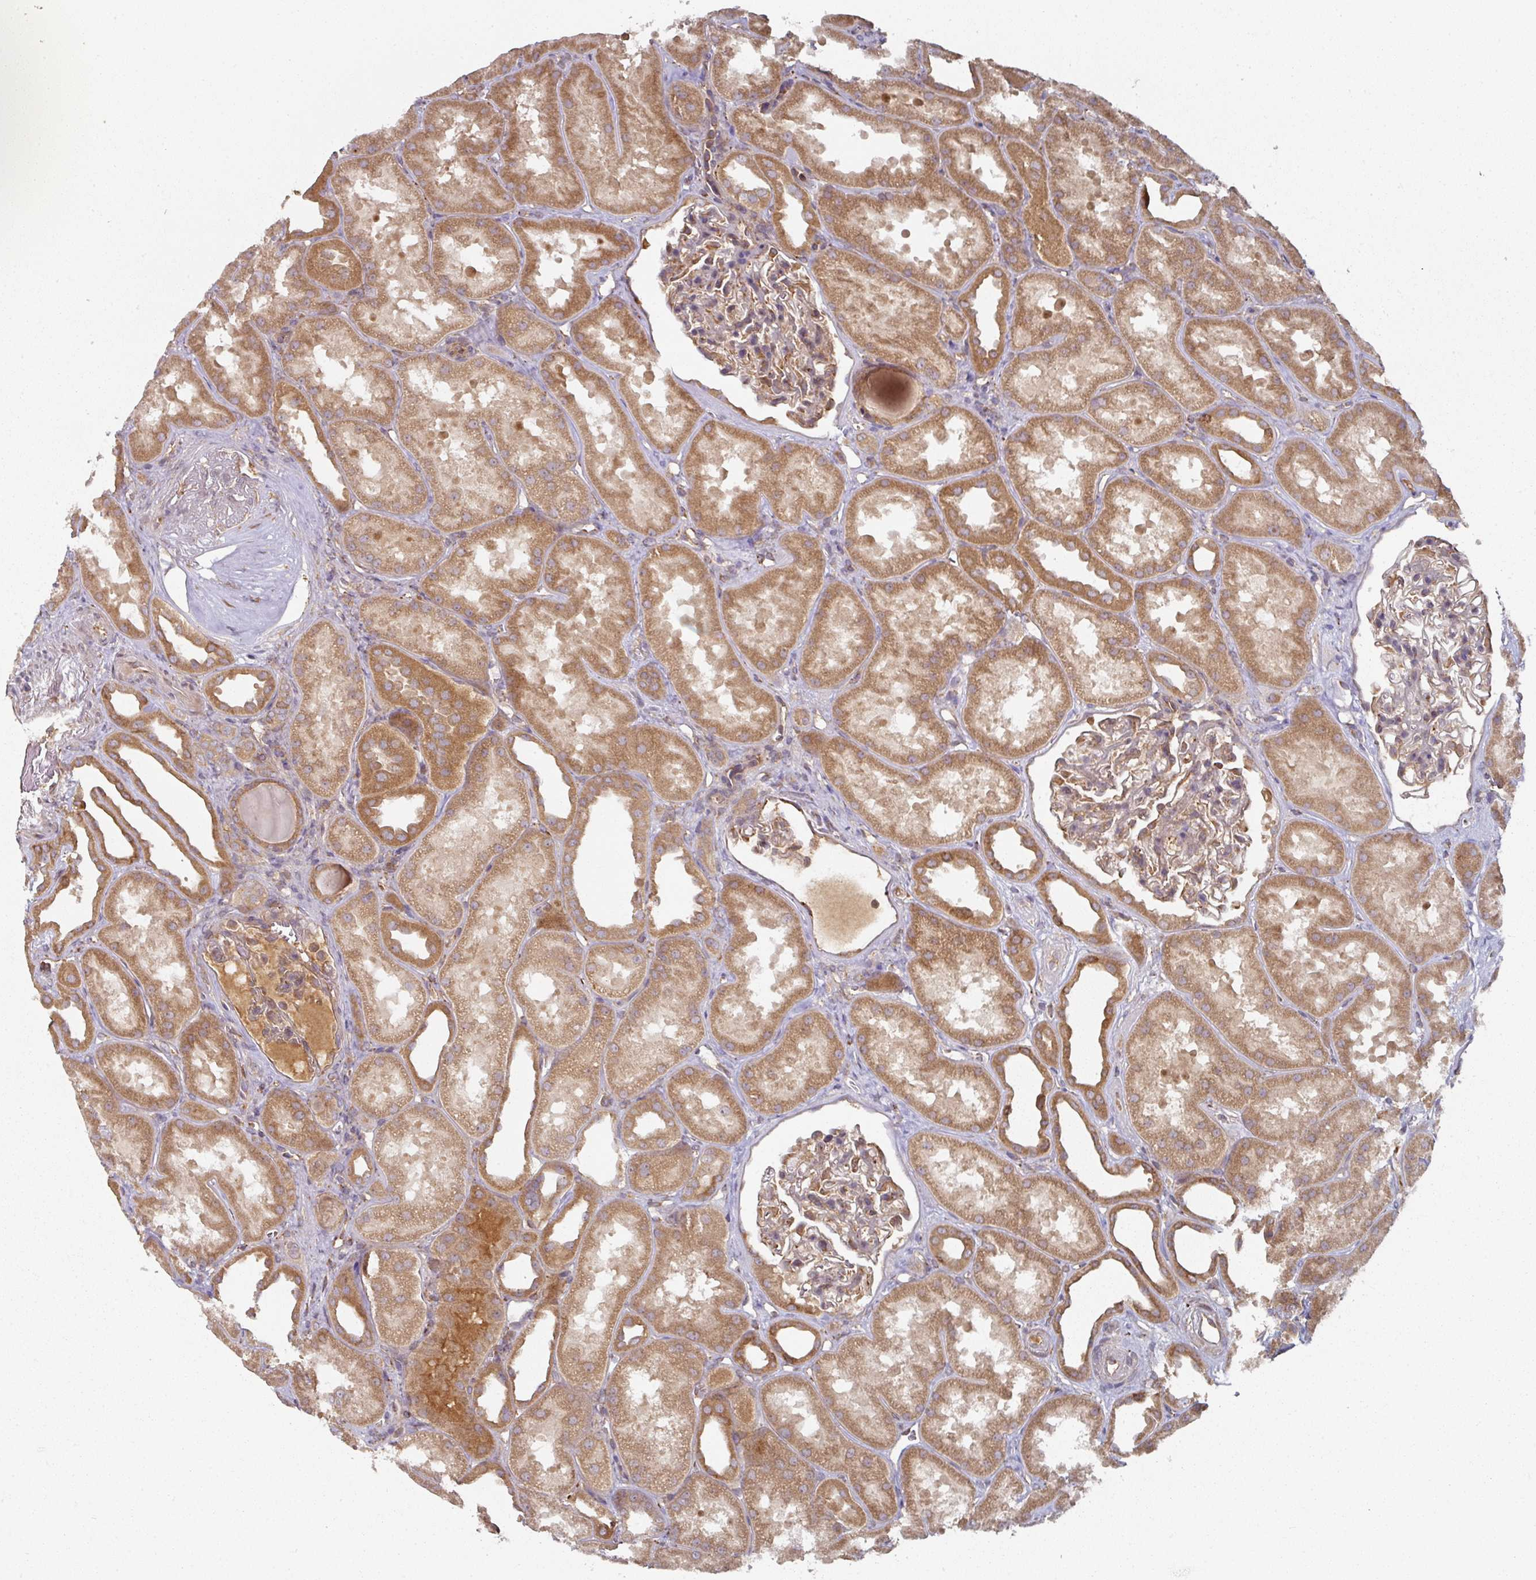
{"staining": {"intensity": "weak", "quantity": "25%-75%", "location": "cytoplasmic/membranous"}, "tissue": "kidney", "cell_type": "Cells in glomeruli", "image_type": "normal", "snomed": [{"axis": "morphology", "description": "Normal tissue, NOS"}, {"axis": "topography", "description": "Kidney"}], "caption": "About 25%-75% of cells in glomeruli in normal kidney demonstrate weak cytoplasmic/membranous protein positivity as visualized by brown immunohistochemical staining.", "gene": "CEP95", "patient": {"sex": "male", "age": 61}}